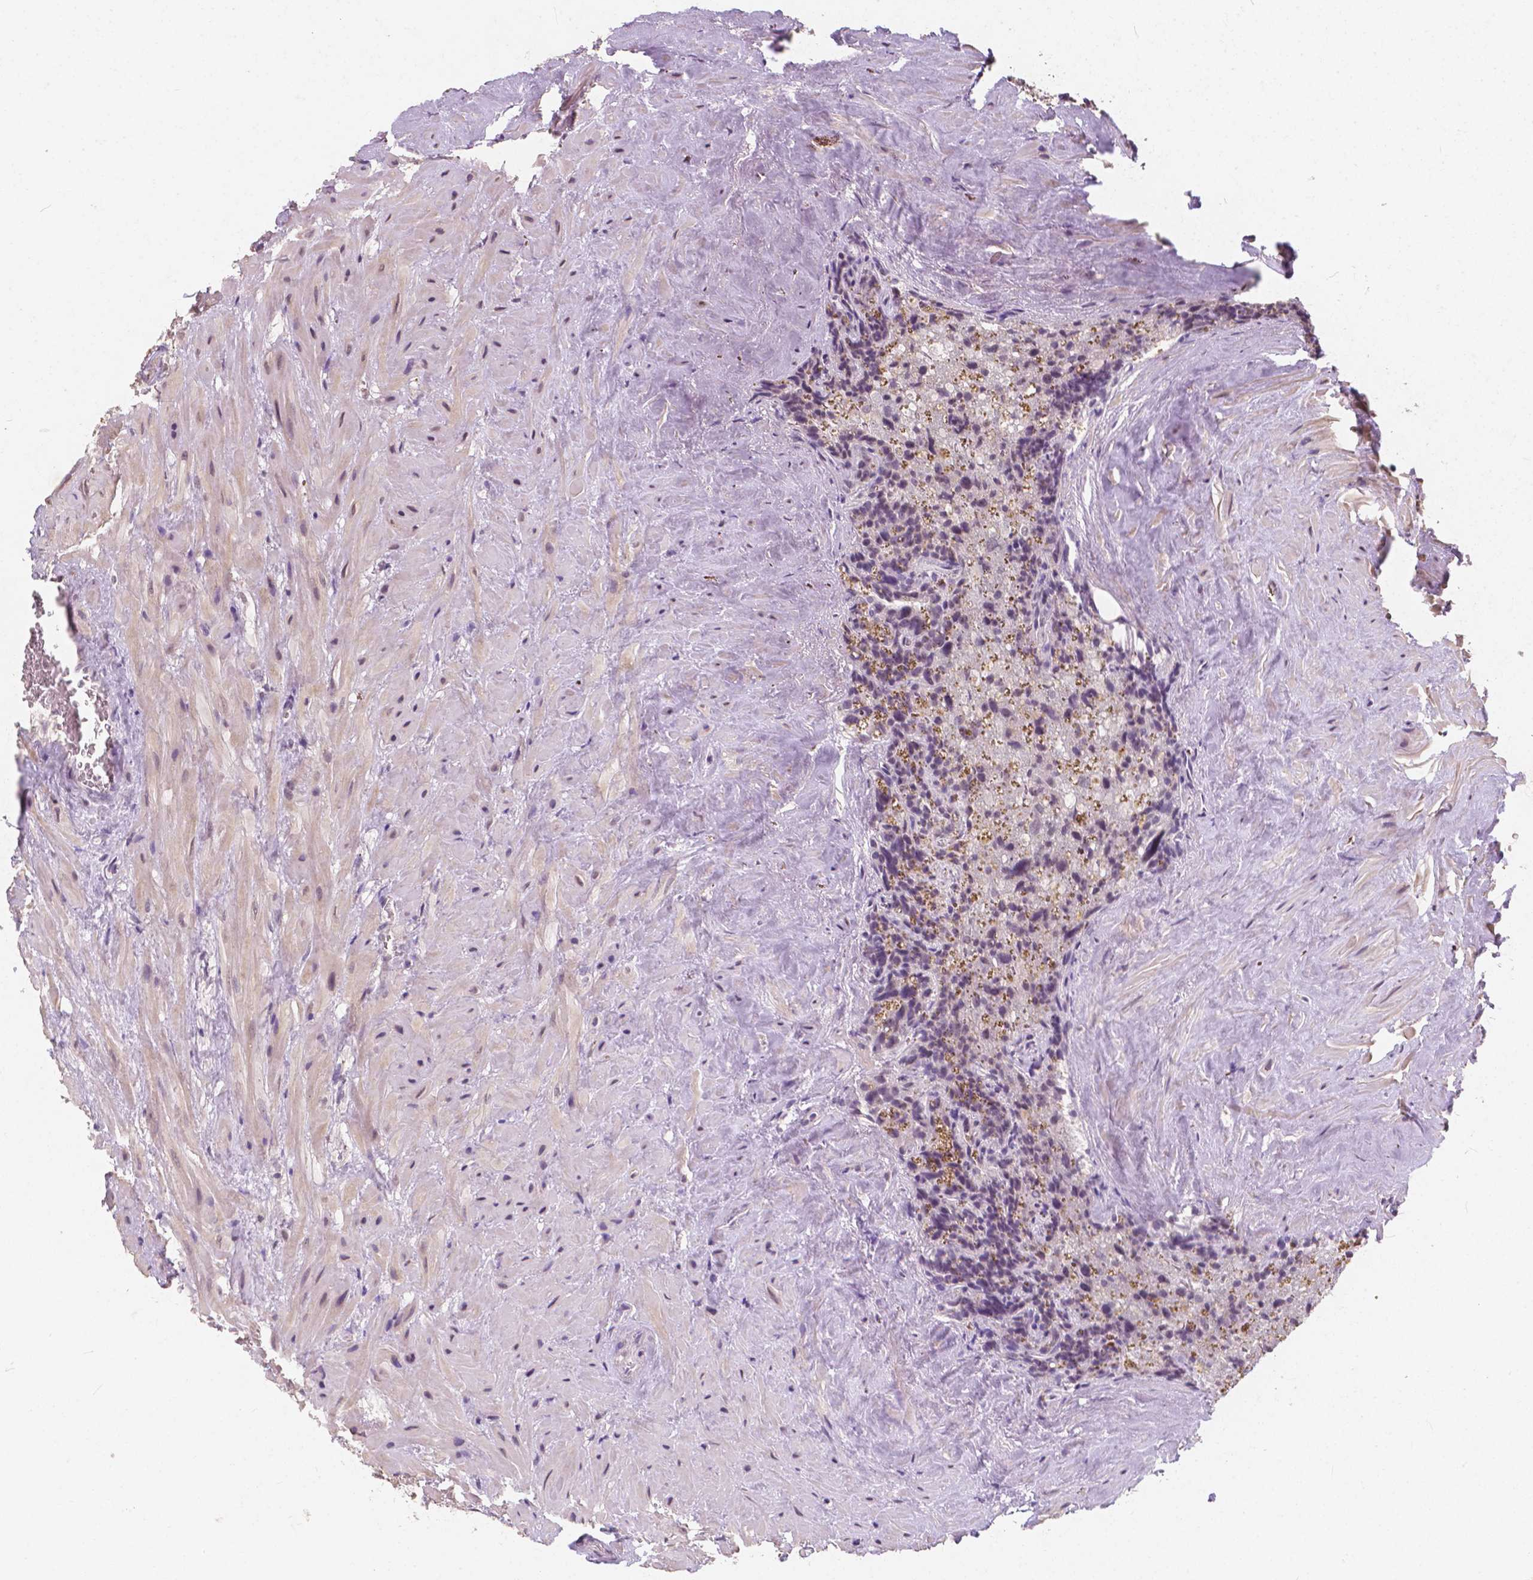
{"staining": {"intensity": "moderate", "quantity": "25%-75%", "location": "cytoplasmic/membranous"}, "tissue": "seminal vesicle", "cell_type": "Glandular cells", "image_type": "normal", "snomed": [{"axis": "morphology", "description": "Normal tissue, NOS"}, {"axis": "topography", "description": "Prostate"}, {"axis": "topography", "description": "Seminal veicle"}], "caption": "Protein analysis of normal seminal vesicle reveals moderate cytoplasmic/membranous staining in approximately 25%-75% of glandular cells.", "gene": "NOLC1", "patient": {"sex": "male", "age": 71}}